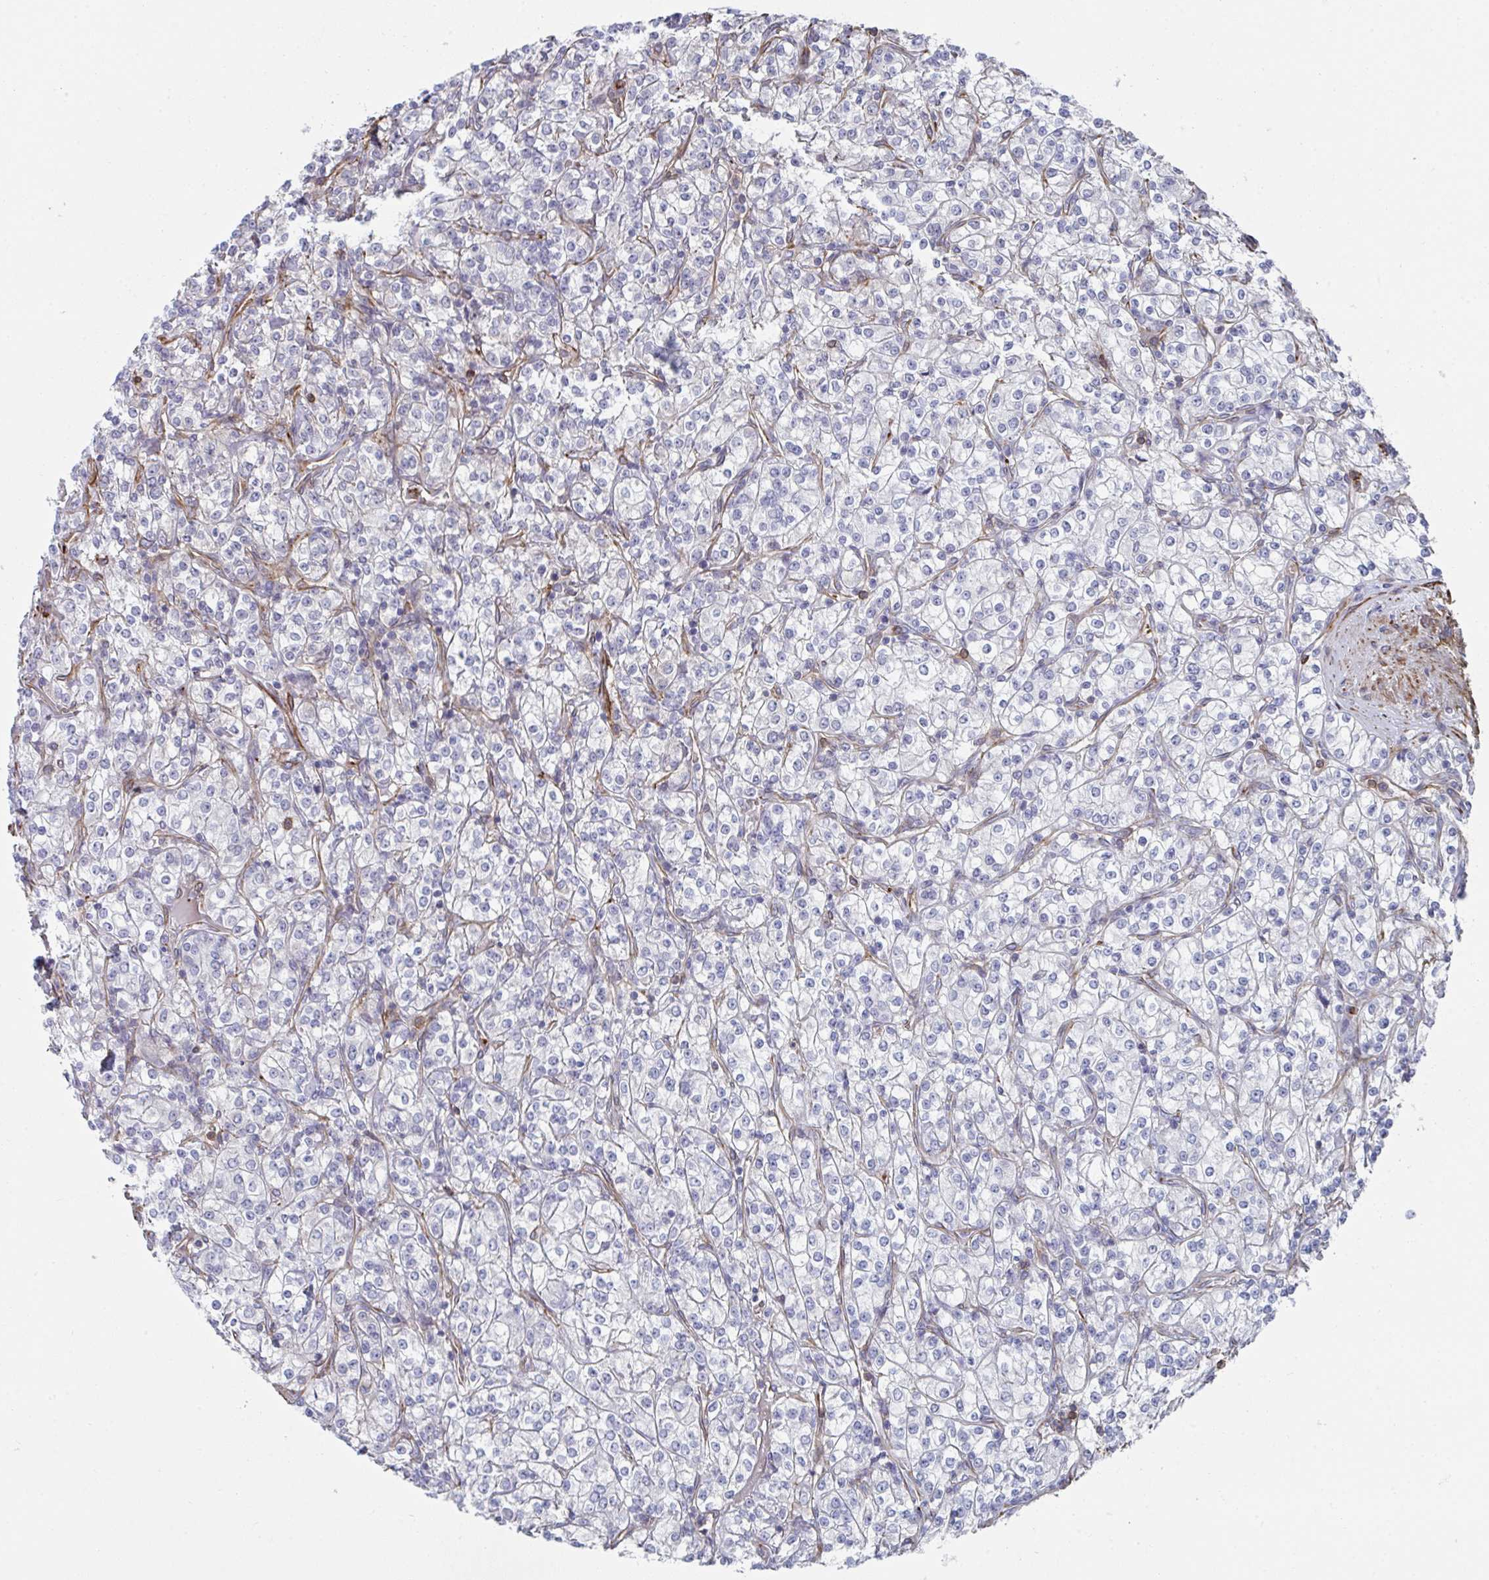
{"staining": {"intensity": "negative", "quantity": "none", "location": "none"}, "tissue": "renal cancer", "cell_type": "Tumor cells", "image_type": "cancer", "snomed": [{"axis": "morphology", "description": "Adenocarcinoma, NOS"}, {"axis": "topography", "description": "Kidney"}], "caption": "A high-resolution histopathology image shows IHC staining of renal cancer (adenocarcinoma), which demonstrates no significant positivity in tumor cells. Brightfield microscopy of IHC stained with DAB (brown) and hematoxylin (blue), captured at high magnification.", "gene": "NEURL4", "patient": {"sex": "male", "age": 77}}